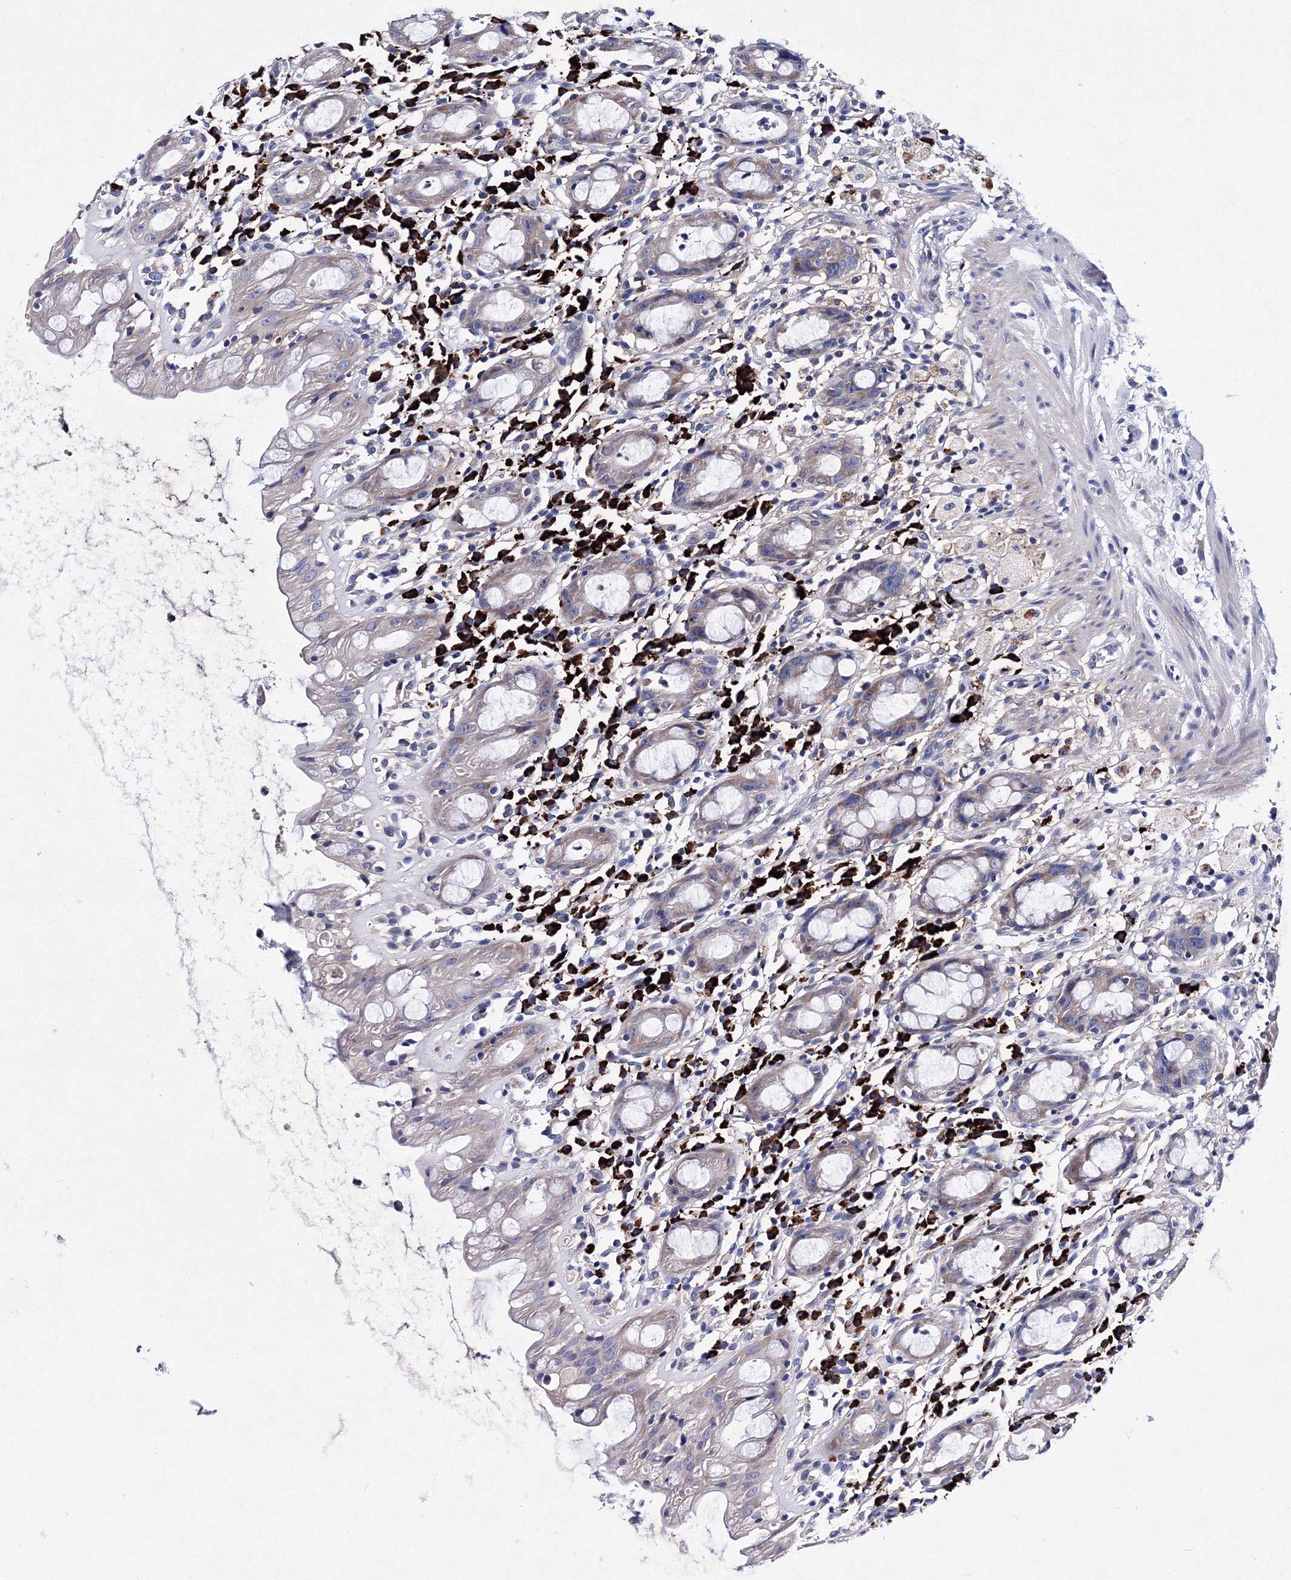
{"staining": {"intensity": "weak", "quantity": "<25%", "location": "cytoplasmic/membranous"}, "tissue": "rectum", "cell_type": "Glandular cells", "image_type": "normal", "snomed": [{"axis": "morphology", "description": "Normal tissue, NOS"}, {"axis": "topography", "description": "Rectum"}], "caption": "Immunohistochemical staining of normal human rectum displays no significant expression in glandular cells. (DAB immunohistochemistry with hematoxylin counter stain).", "gene": "TRPM2", "patient": {"sex": "male", "age": 44}}